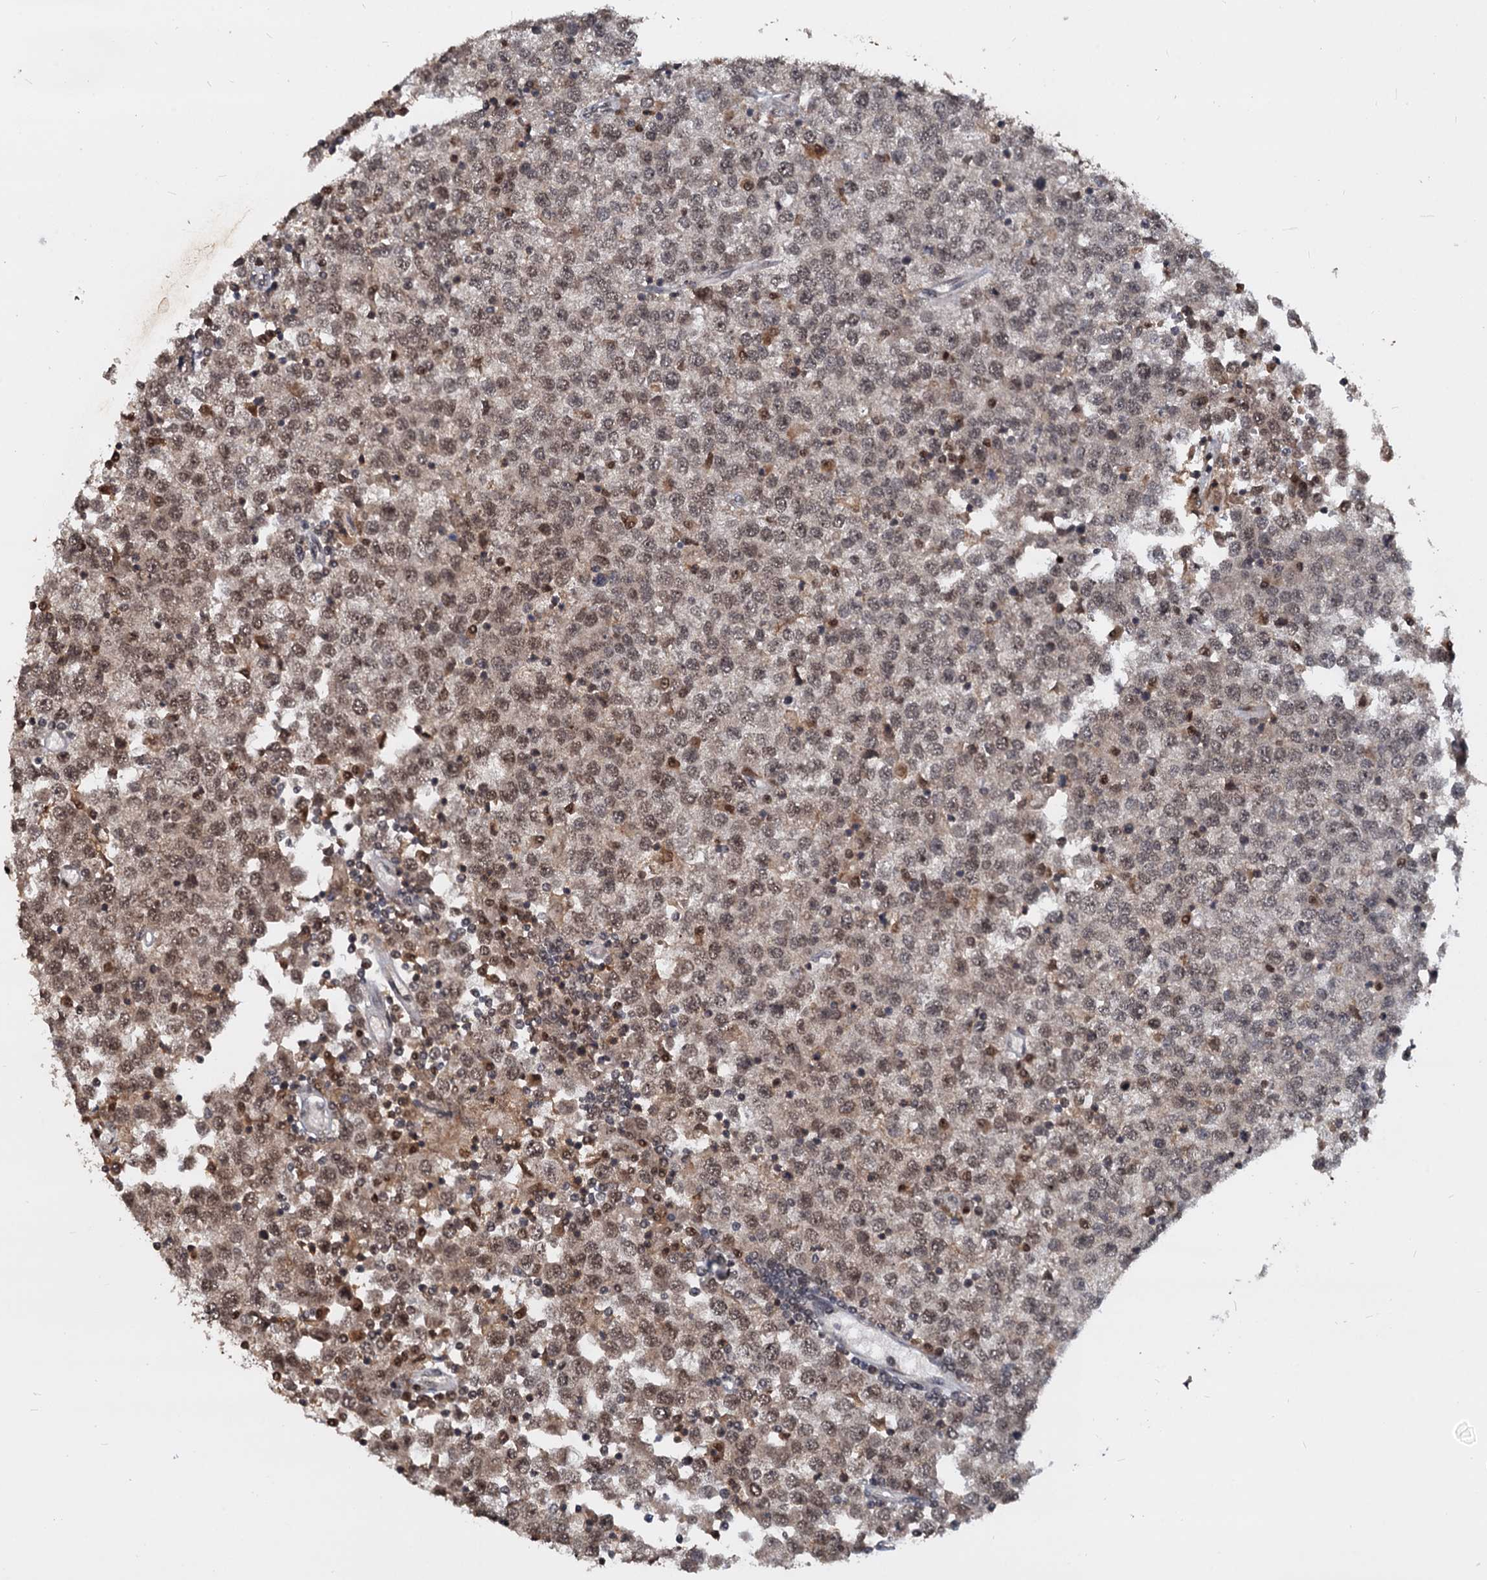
{"staining": {"intensity": "weak", "quantity": "25%-75%", "location": "cytoplasmic/membranous,nuclear"}, "tissue": "testis cancer", "cell_type": "Tumor cells", "image_type": "cancer", "snomed": [{"axis": "morphology", "description": "Seminoma, NOS"}, {"axis": "topography", "description": "Testis"}], "caption": "Immunohistochemistry staining of seminoma (testis), which exhibits low levels of weak cytoplasmic/membranous and nuclear positivity in about 25%-75% of tumor cells indicating weak cytoplasmic/membranous and nuclear protein expression. The staining was performed using DAB (brown) for protein detection and nuclei were counterstained in hematoxylin (blue).", "gene": "FAM216B", "patient": {"sex": "male", "age": 65}}